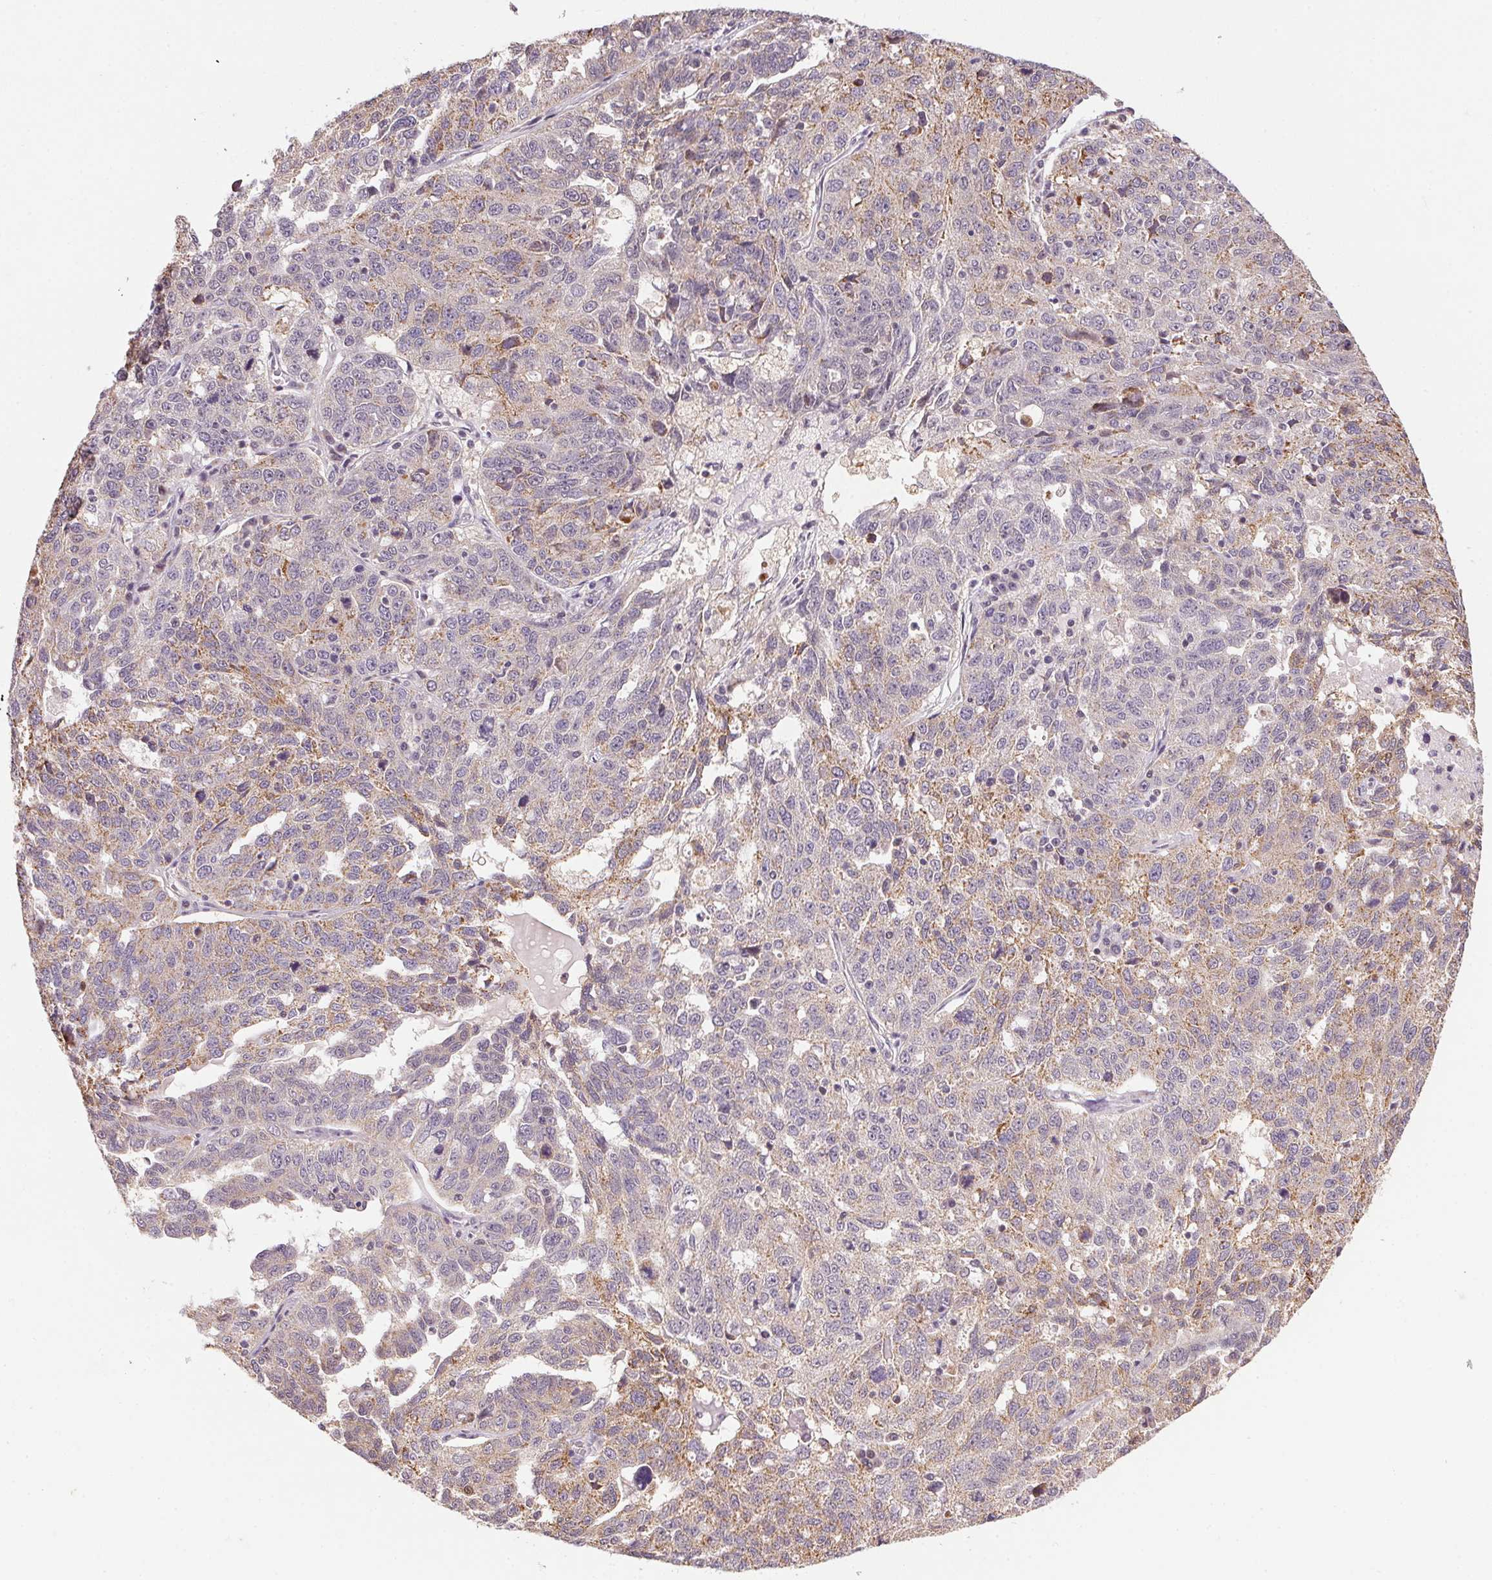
{"staining": {"intensity": "weak", "quantity": "25%-75%", "location": "cytoplasmic/membranous"}, "tissue": "ovarian cancer", "cell_type": "Tumor cells", "image_type": "cancer", "snomed": [{"axis": "morphology", "description": "Cystadenocarcinoma, serous, NOS"}, {"axis": "topography", "description": "Ovary"}], "caption": "Immunohistochemistry (DAB) staining of human ovarian cancer shows weak cytoplasmic/membranous protein staining in about 25%-75% of tumor cells. (DAB (3,3'-diaminobenzidine) IHC with brightfield microscopy, high magnification).", "gene": "SC5D", "patient": {"sex": "female", "age": 71}}